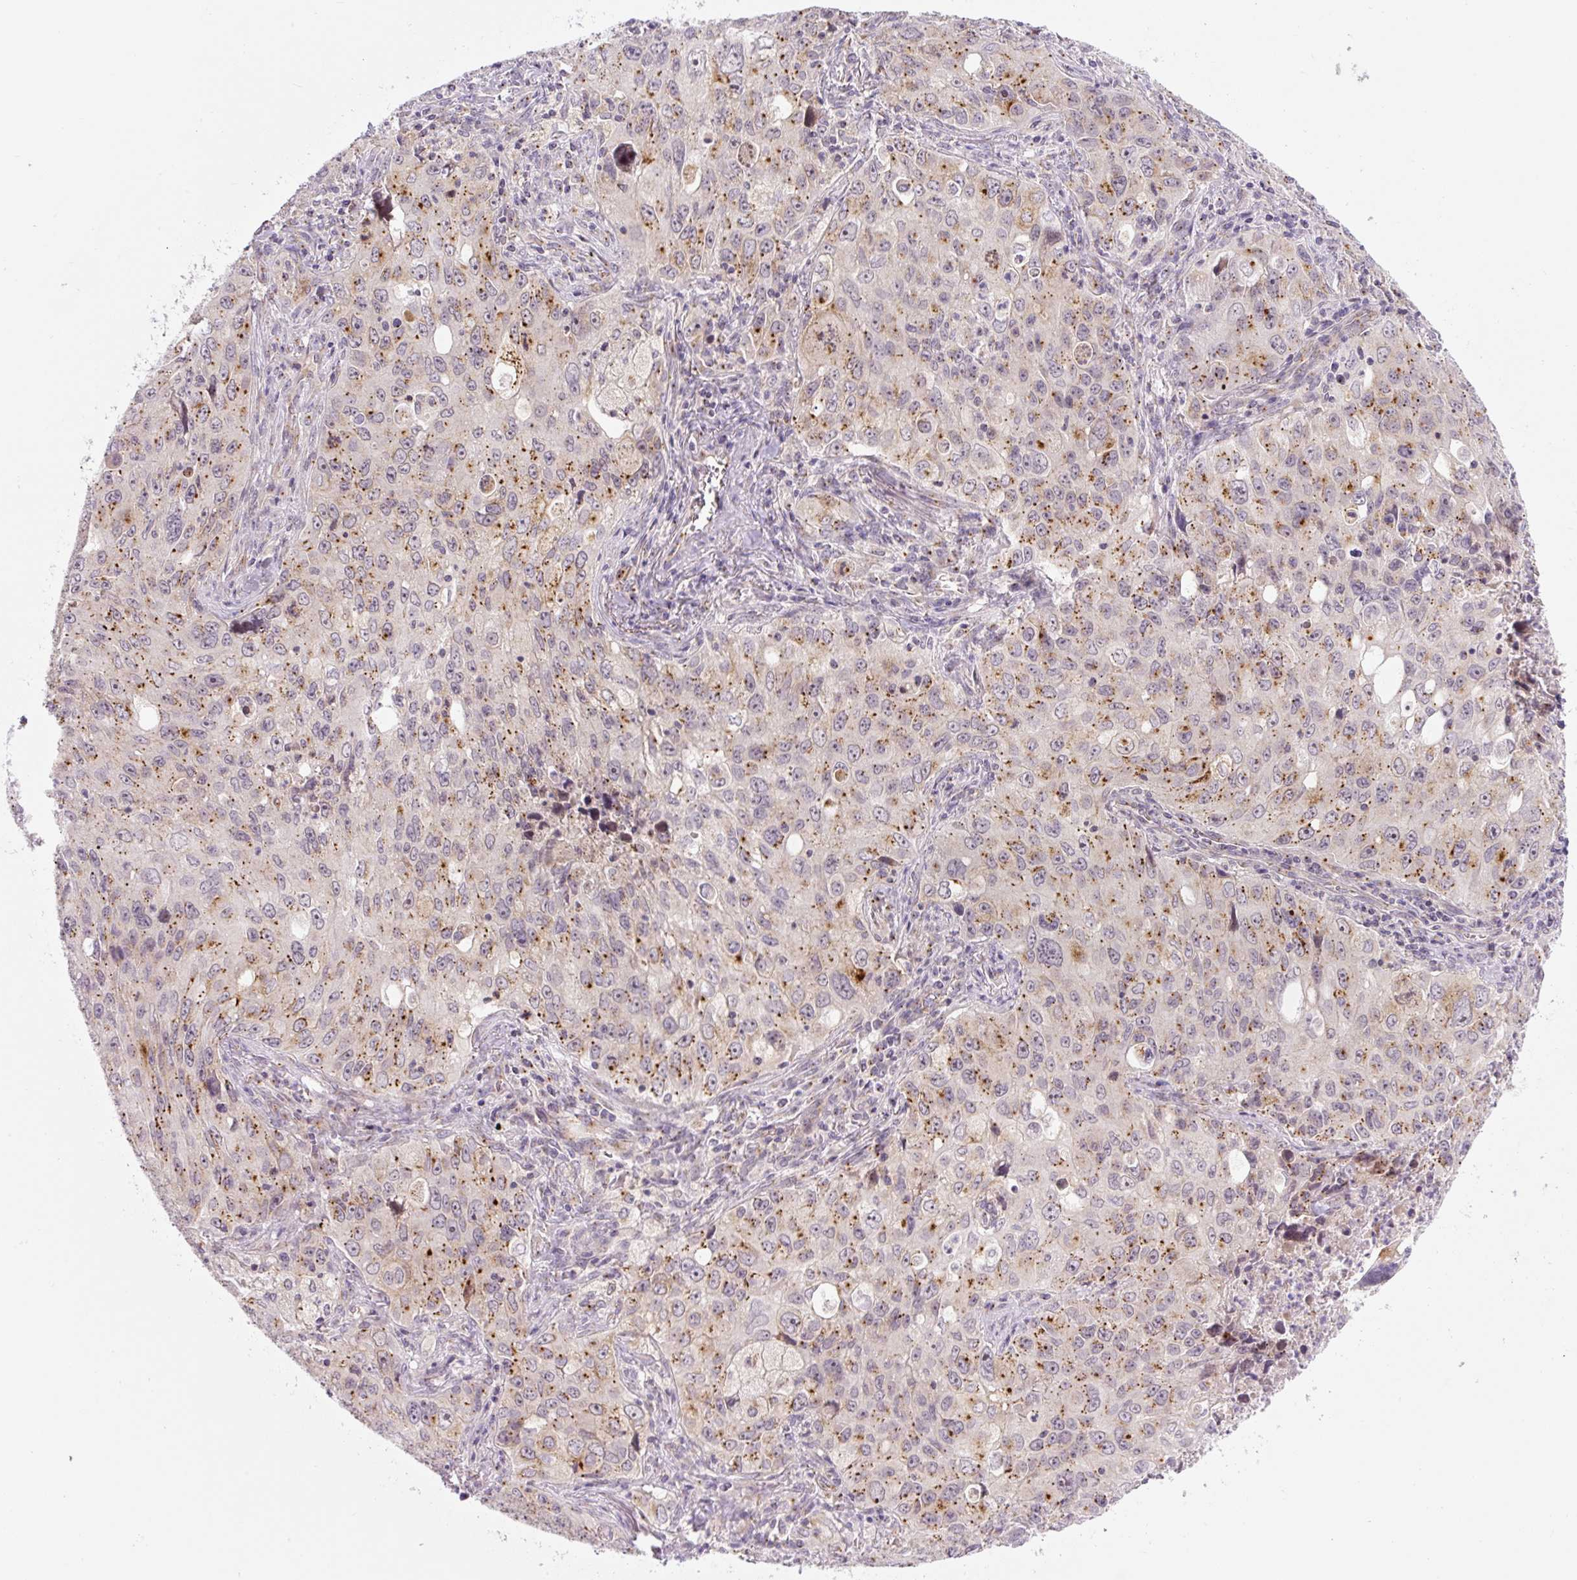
{"staining": {"intensity": "moderate", "quantity": "25%-75%", "location": "cytoplasmic/membranous"}, "tissue": "lung cancer", "cell_type": "Tumor cells", "image_type": "cancer", "snomed": [{"axis": "morphology", "description": "Adenocarcinoma, NOS"}, {"axis": "morphology", "description": "Adenocarcinoma, metastatic, NOS"}, {"axis": "topography", "description": "Lymph node"}, {"axis": "topography", "description": "Lung"}], "caption": "Protein expression analysis of human lung cancer (metastatic adenocarcinoma) reveals moderate cytoplasmic/membranous staining in approximately 25%-75% of tumor cells.", "gene": "PCM1", "patient": {"sex": "female", "age": 42}}